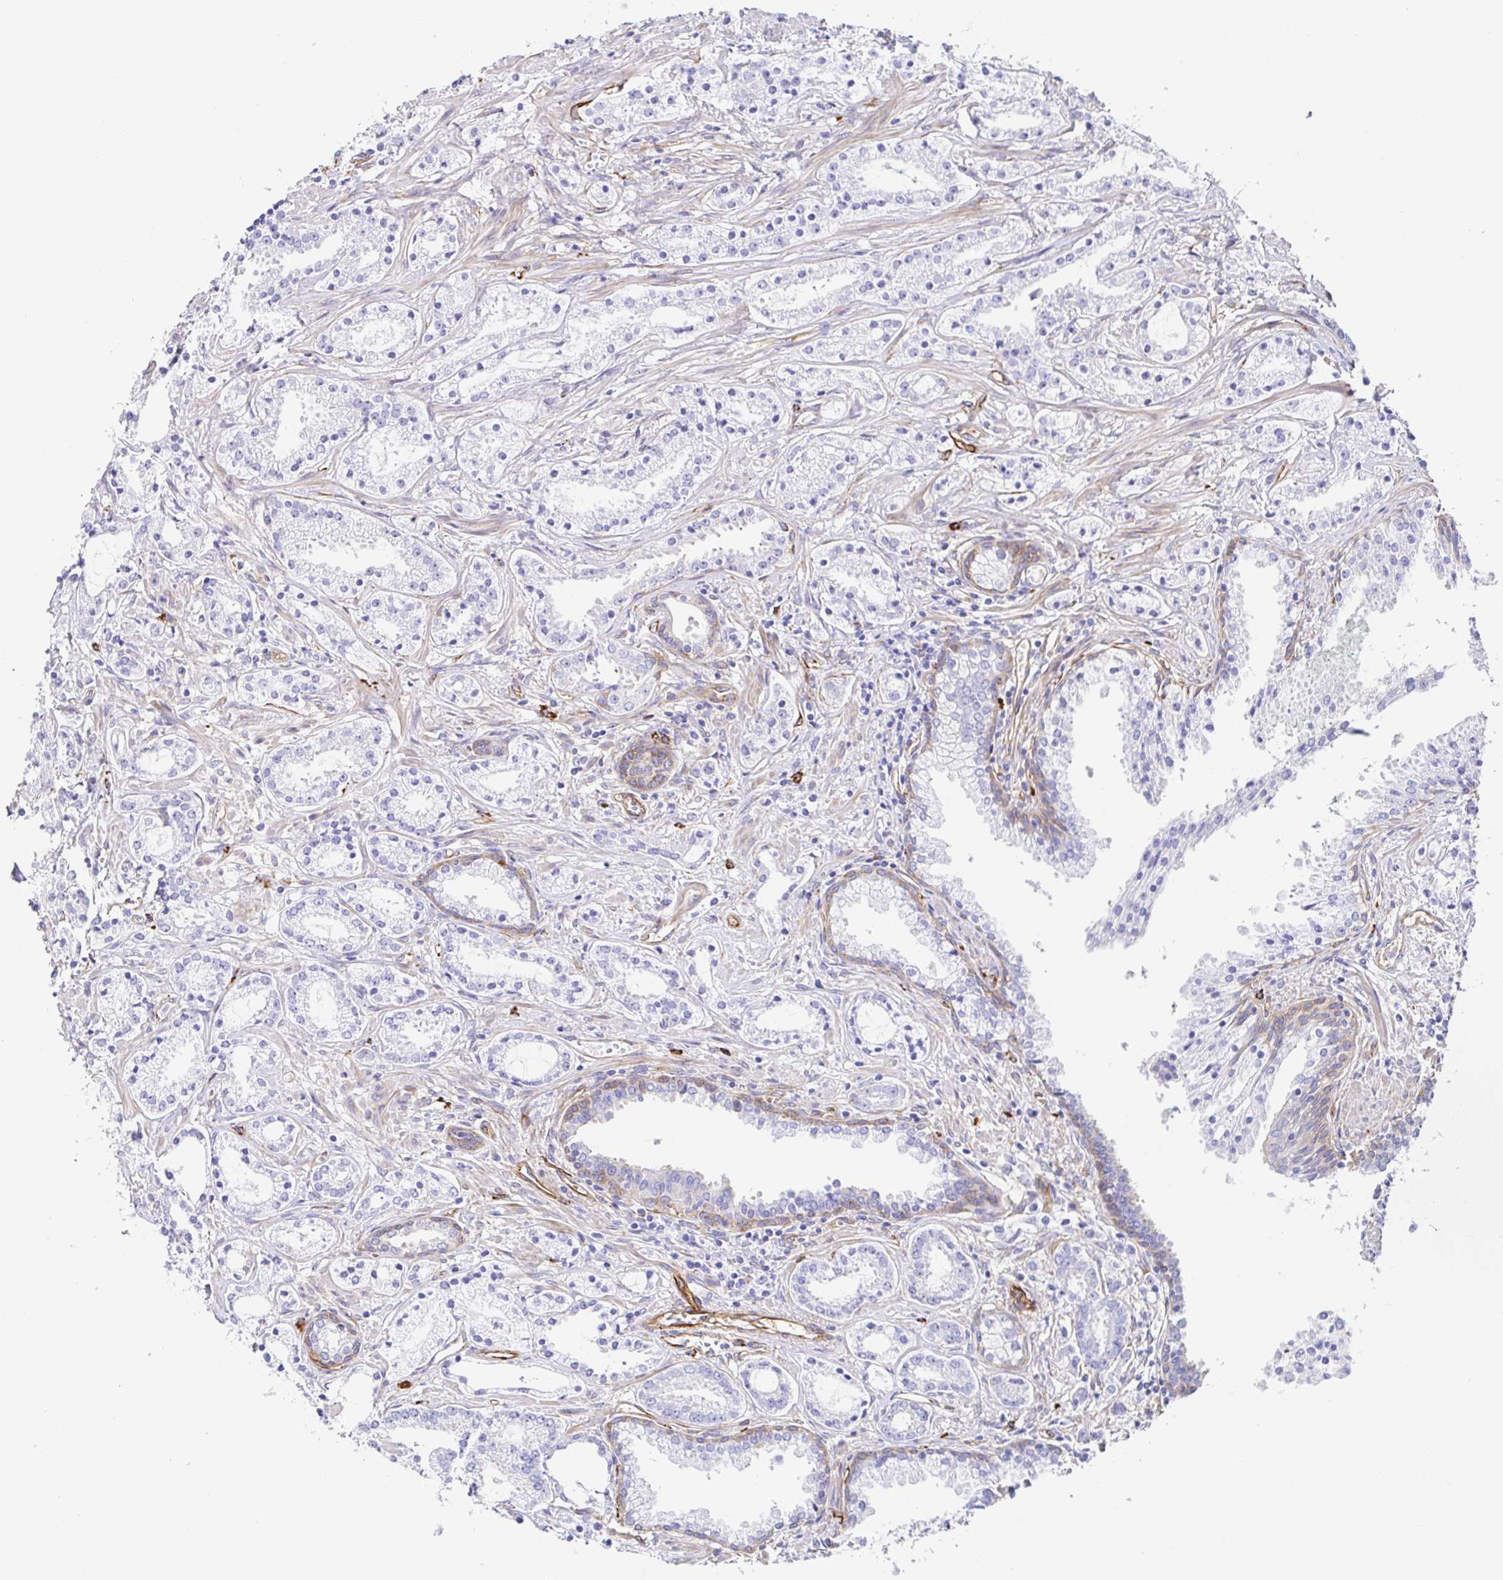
{"staining": {"intensity": "negative", "quantity": "none", "location": "none"}, "tissue": "prostate cancer", "cell_type": "Tumor cells", "image_type": "cancer", "snomed": [{"axis": "morphology", "description": "Adenocarcinoma, Medium grade"}, {"axis": "topography", "description": "Prostate"}], "caption": "The immunohistochemistry (IHC) histopathology image has no significant expression in tumor cells of prostate cancer tissue. The staining is performed using DAB (3,3'-diaminobenzidine) brown chromogen with nuclei counter-stained in using hematoxylin.", "gene": "DOCK1", "patient": {"sex": "male", "age": 57}}